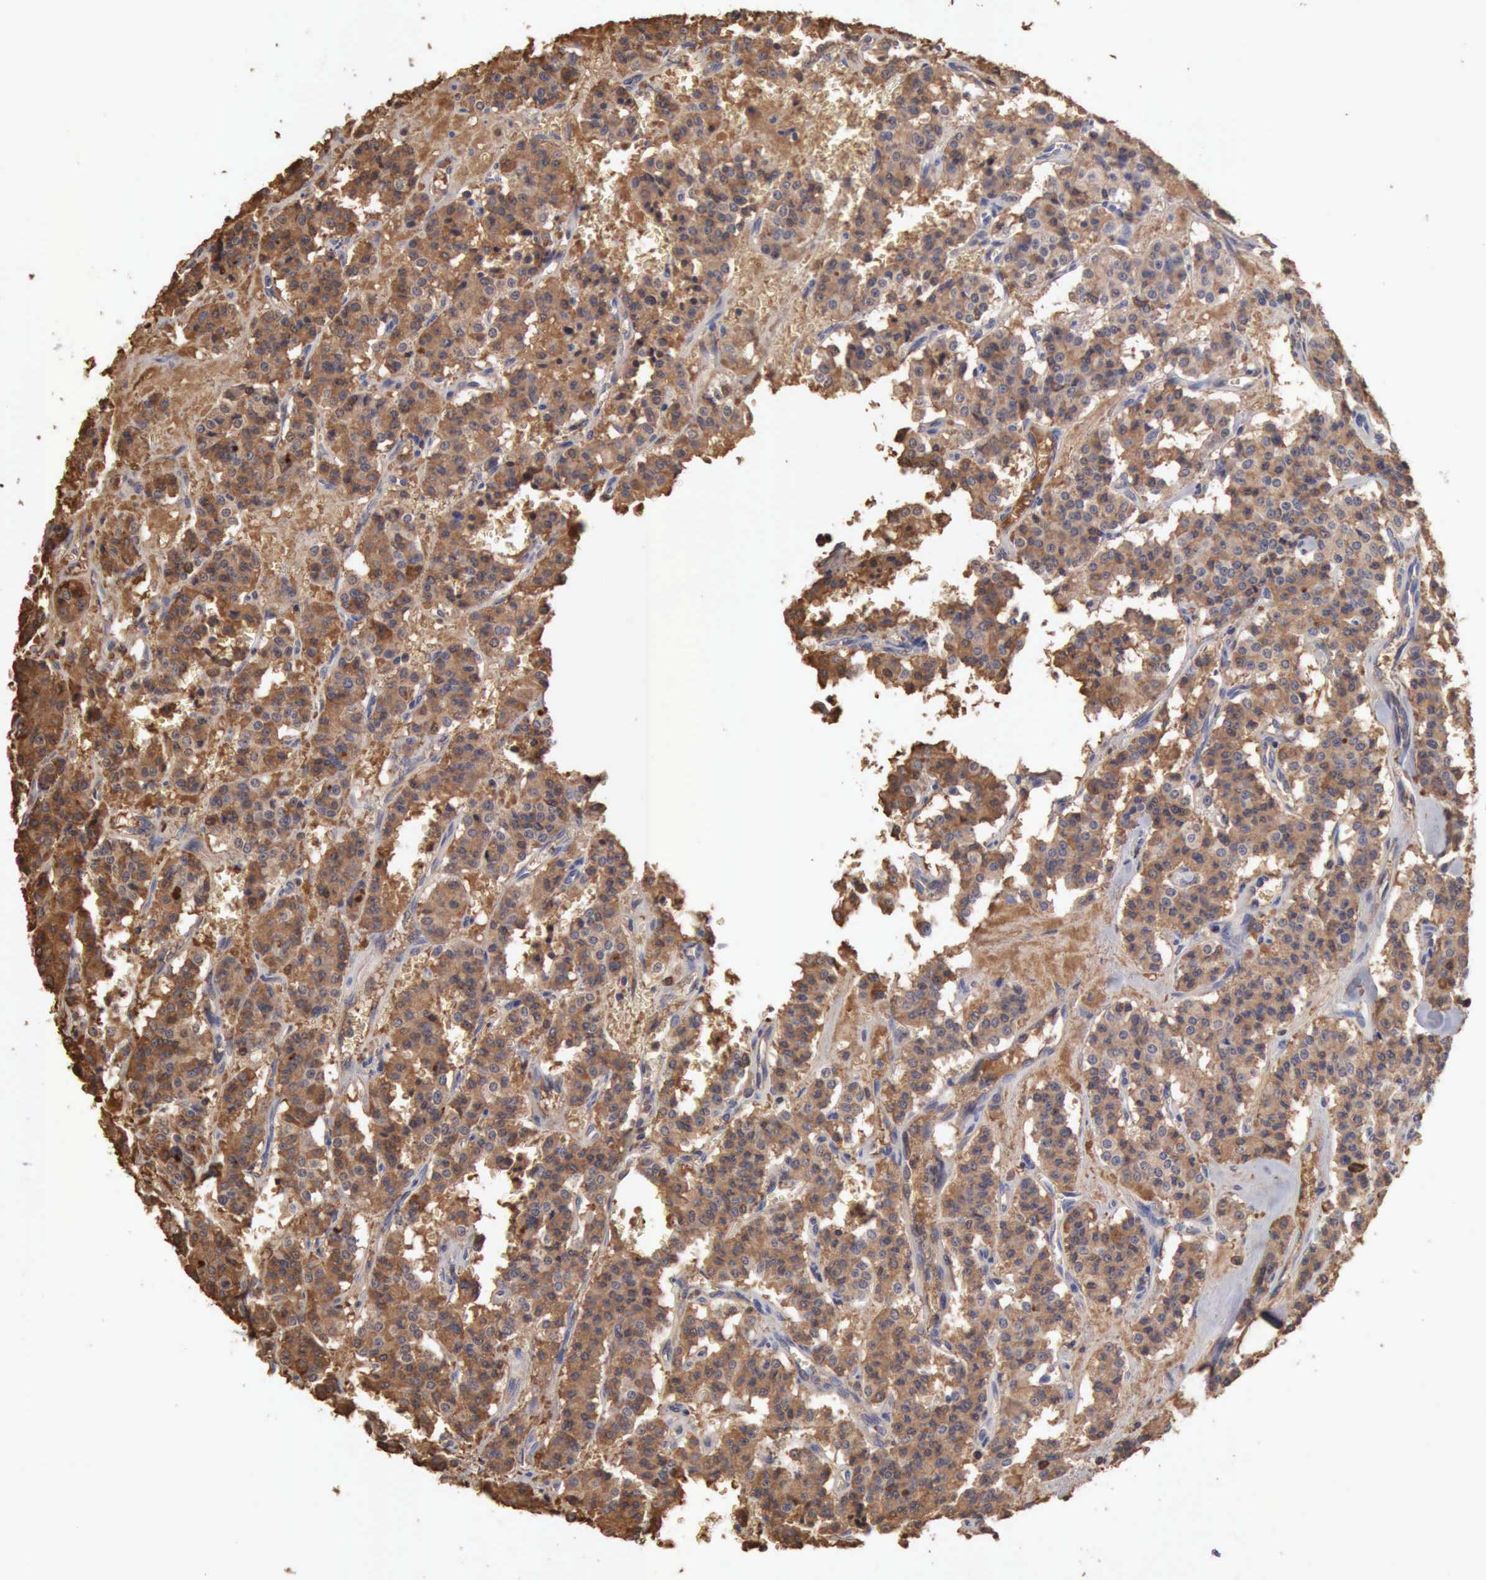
{"staining": {"intensity": "moderate", "quantity": ">75%", "location": "cytoplasmic/membranous"}, "tissue": "carcinoid", "cell_type": "Tumor cells", "image_type": "cancer", "snomed": [{"axis": "morphology", "description": "Carcinoid, malignant, NOS"}, {"axis": "topography", "description": "Bronchus"}], "caption": "A brown stain shows moderate cytoplasmic/membranous staining of a protein in human carcinoid (malignant) tumor cells. (DAB IHC, brown staining for protein, blue staining for nuclei).", "gene": "SERPINA1", "patient": {"sex": "male", "age": 55}}